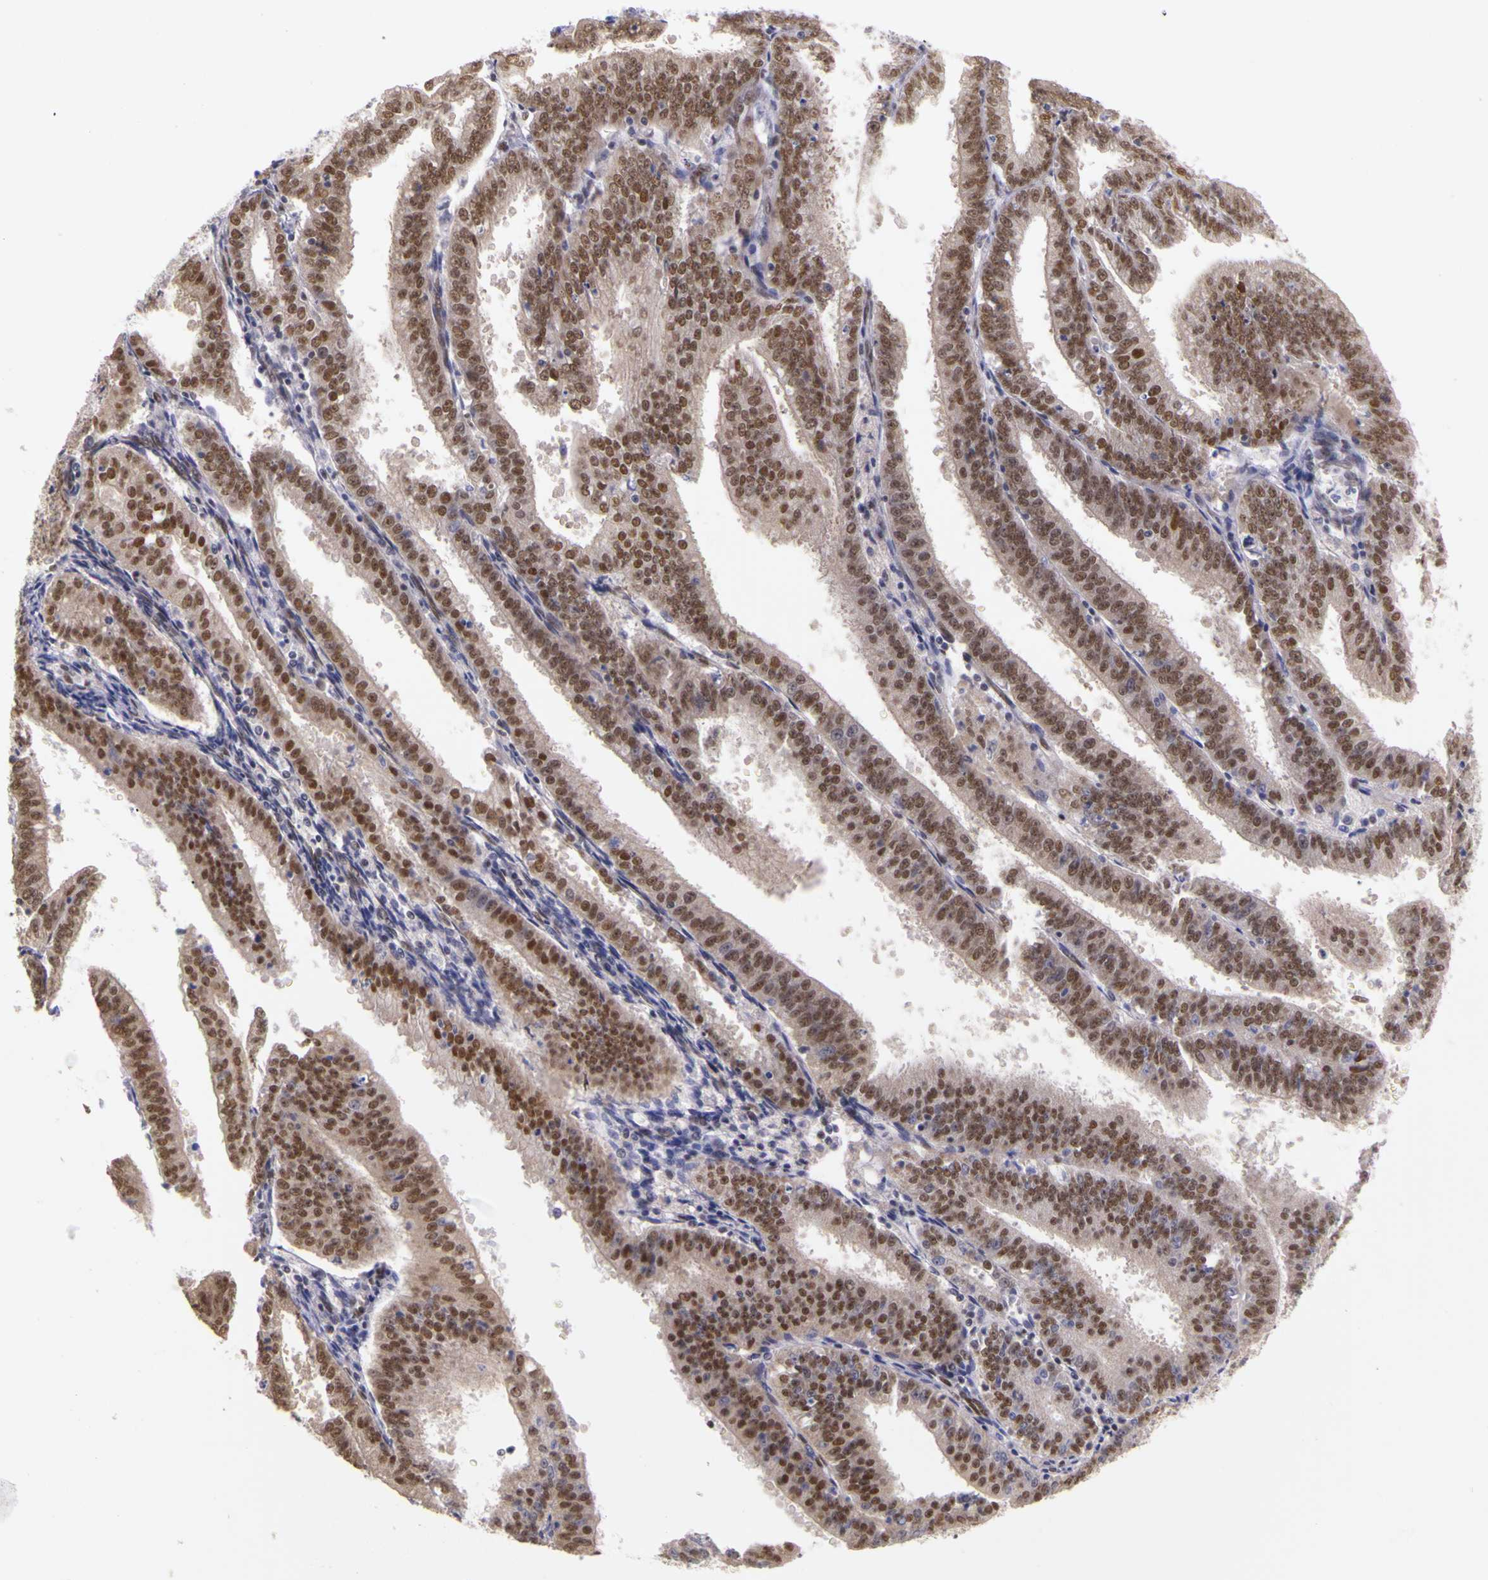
{"staining": {"intensity": "moderate", "quantity": ">75%", "location": "nuclear"}, "tissue": "endometrial cancer", "cell_type": "Tumor cells", "image_type": "cancer", "snomed": [{"axis": "morphology", "description": "Adenocarcinoma, NOS"}, {"axis": "topography", "description": "Endometrium"}], "caption": "Immunohistochemistry micrograph of human endometrial adenocarcinoma stained for a protein (brown), which exhibits medium levels of moderate nuclear expression in about >75% of tumor cells.", "gene": "WDR13", "patient": {"sex": "female", "age": 66}}